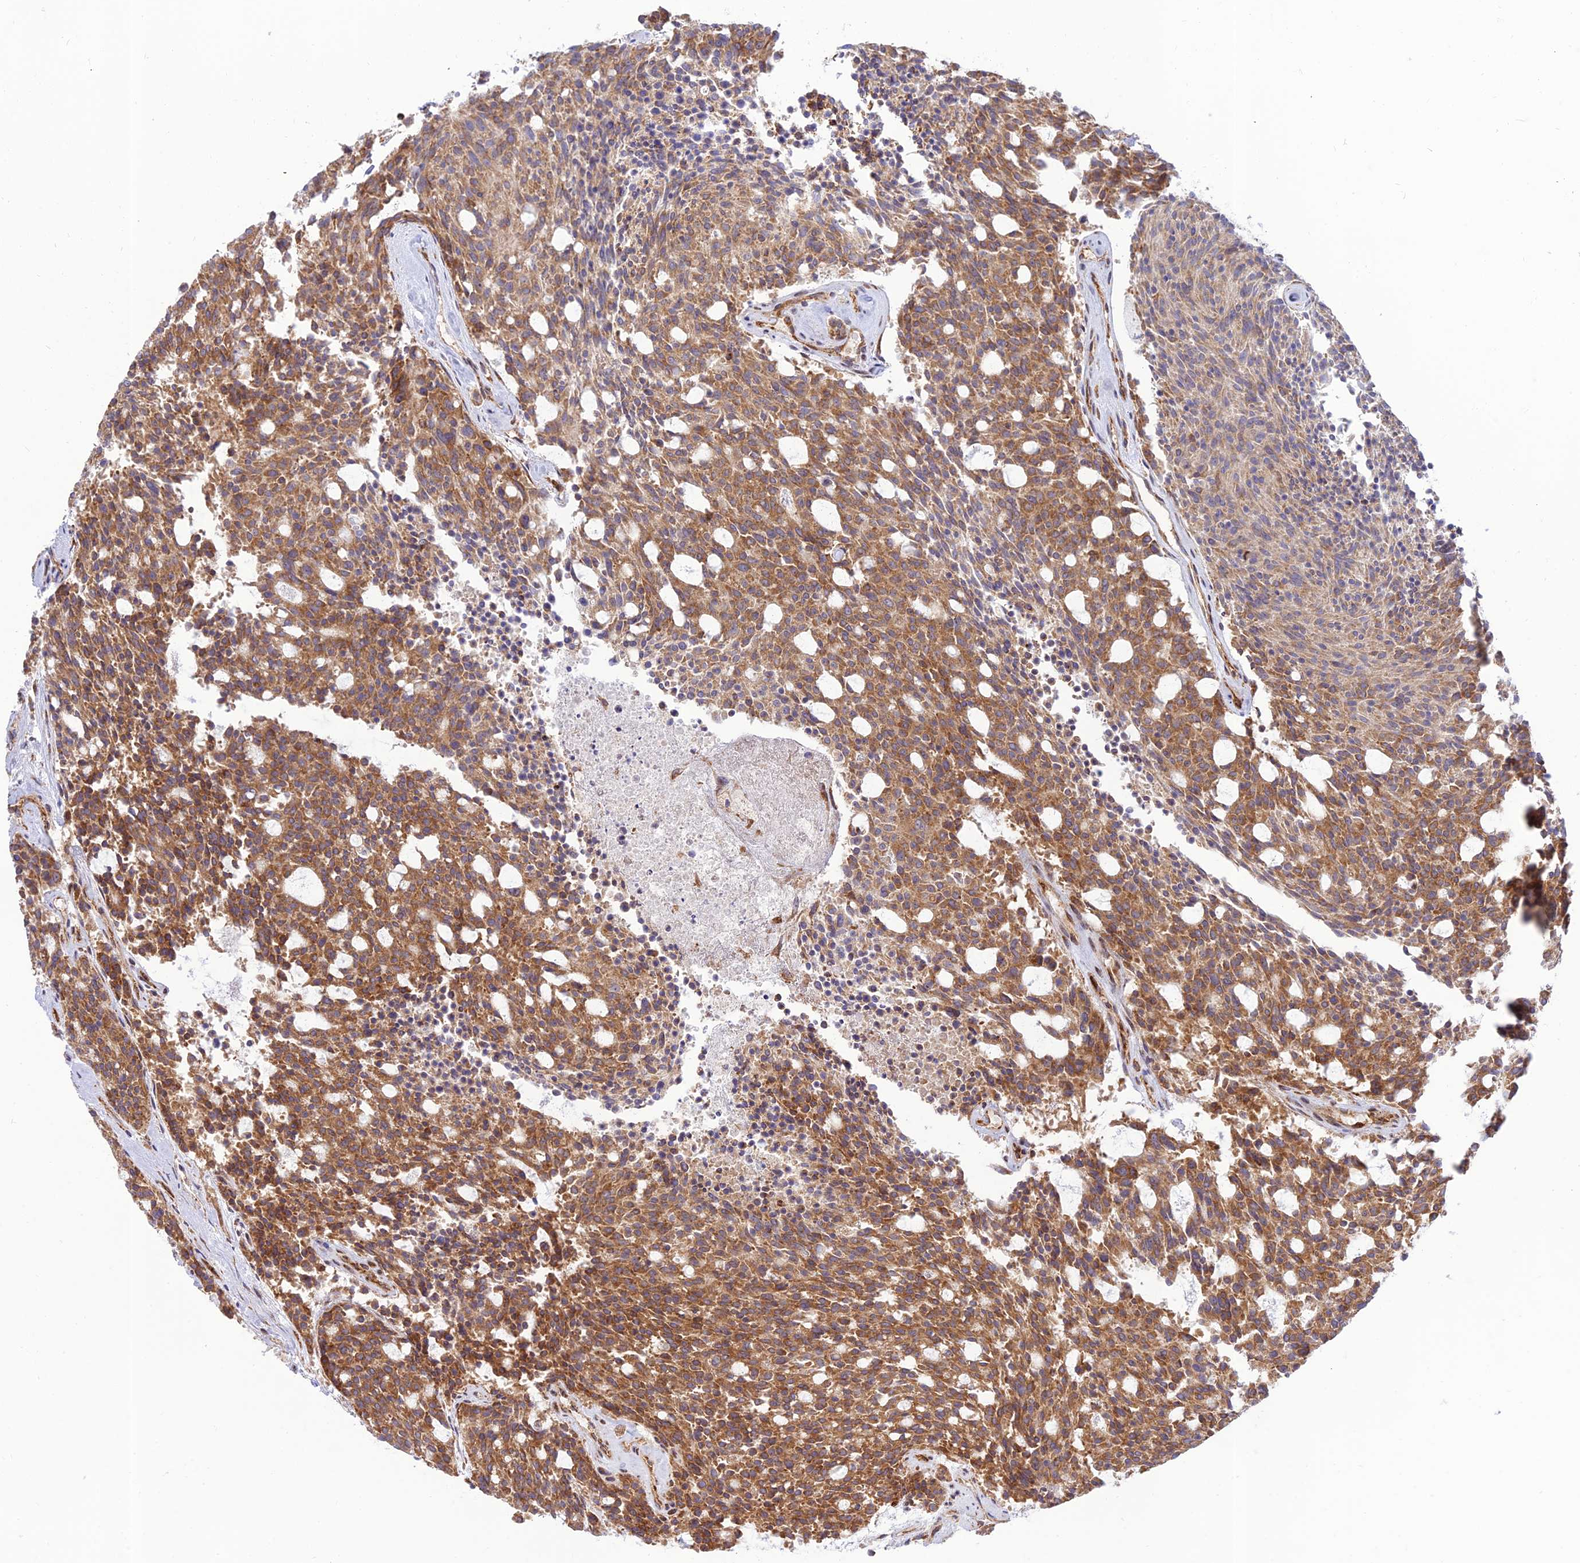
{"staining": {"intensity": "moderate", "quantity": ">75%", "location": "cytoplasmic/membranous"}, "tissue": "carcinoid", "cell_type": "Tumor cells", "image_type": "cancer", "snomed": [{"axis": "morphology", "description": "Carcinoid, malignant, NOS"}, {"axis": "topography", "description": "Pancreas"}], "caption": "The micrograph demonstrates immunohistochemical staining of carcinoid (malignant). There is moderate cytoplasmic/membranous positivity is present in approximately >75% of tumor cells. The protein of interest is shown in brown color, while the nuclei are stained blue.", "gene": "PIMREG", "patient": {"sex": "female", "age": 54}}